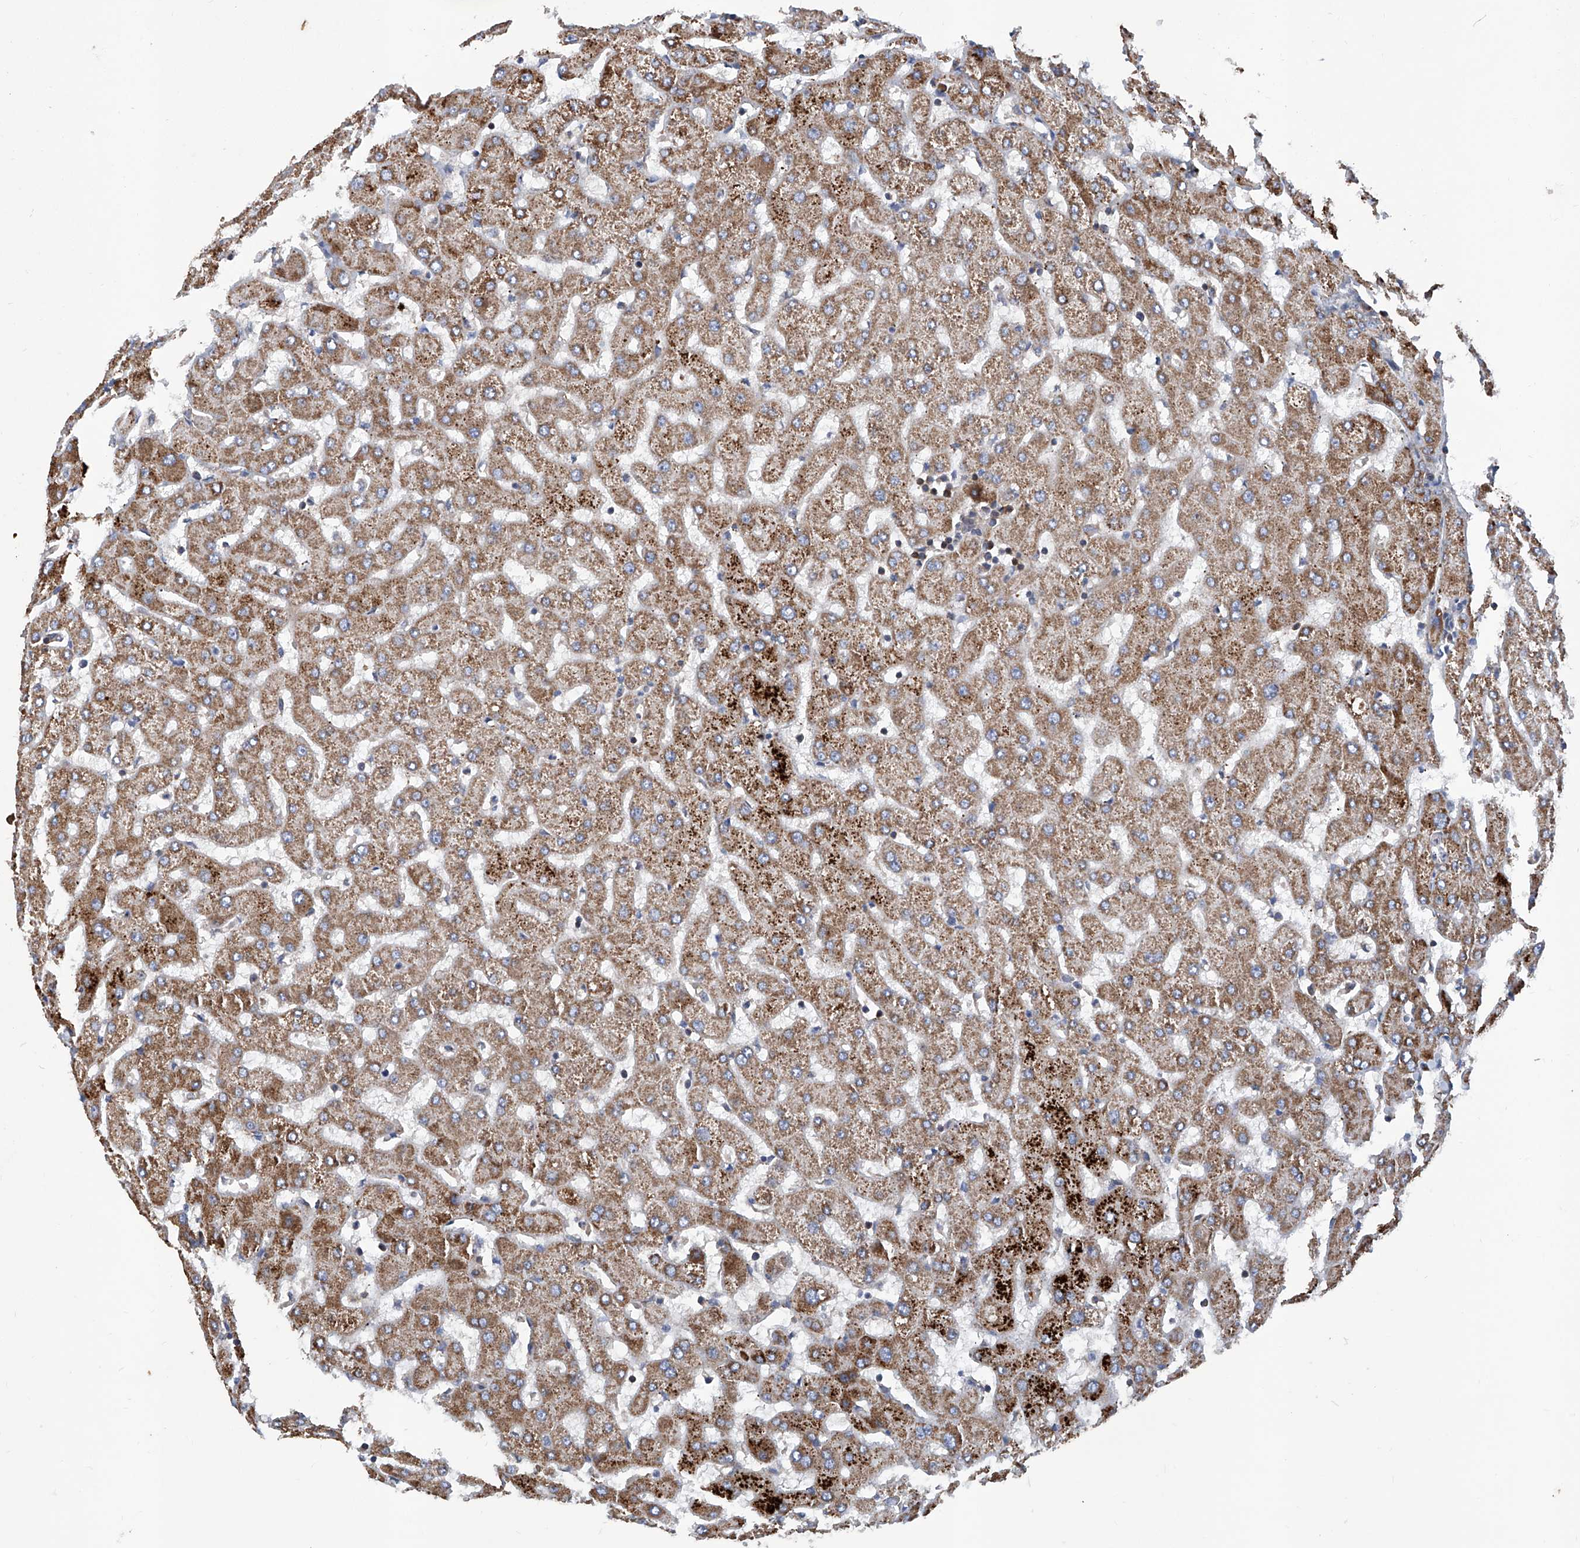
{"staining": {"intensity": "moderate", "quantity": ">75%", "location": "cytoplasmic/membranous"}, "tissue": "liver", "cell_type": "Cholangiocytes", "image_type": "normal", "snomed": [{"axis": "morphology", "description": "Normal tissue, NOS"}, {"axis": "topography", "description": "Liver"}], "caption": "The immunohistochemical stain labels moderate cytoplasmic/membranous expression in cholangiocytes of normal liver. Ihc stains the protein in brown and the nuclei are stained blue.", "gene": "ASCC3", "patient": {"sex": "female", "age": 63}}